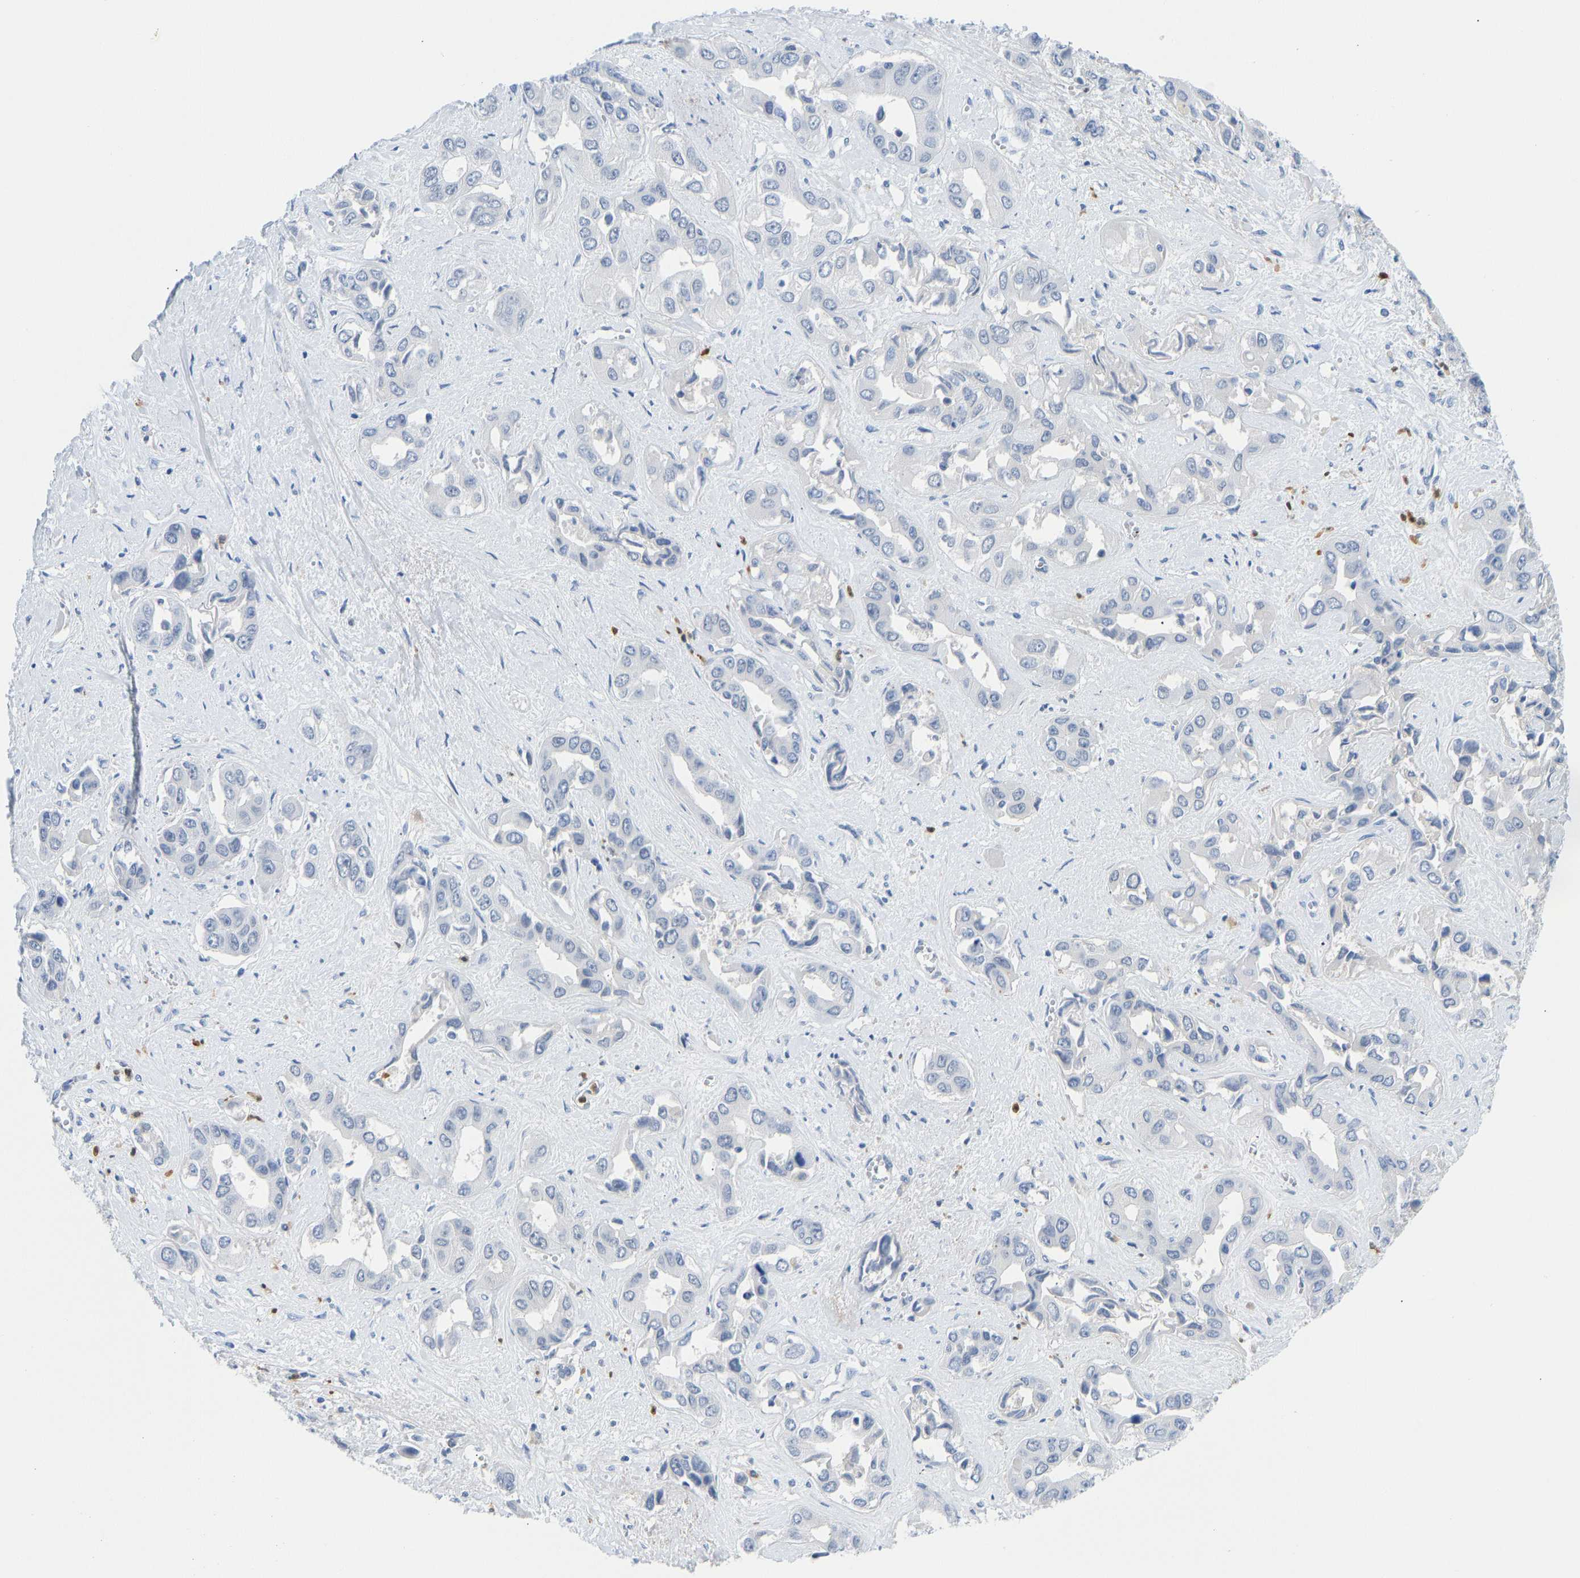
{"staining": {"intensity": "negative", "quantity": "none", "location": "none"}, "tissue": "liver cancer", "cell_type": "Tumor cells", "image_type": "cancer", "snomed": [{"axis": "morphology", "description": "Cholangiocarcinoma"}, {"axis": "topography", "description": "Liver"}], "caption": "This is a histopathology image of immunohistochemistry (IHC) staining of cholangiocarcinoma (liver), which shows no positivity in tumor cells.", "gene": "TXNDC2", "patient": {"sex": "female", "age": 52}}